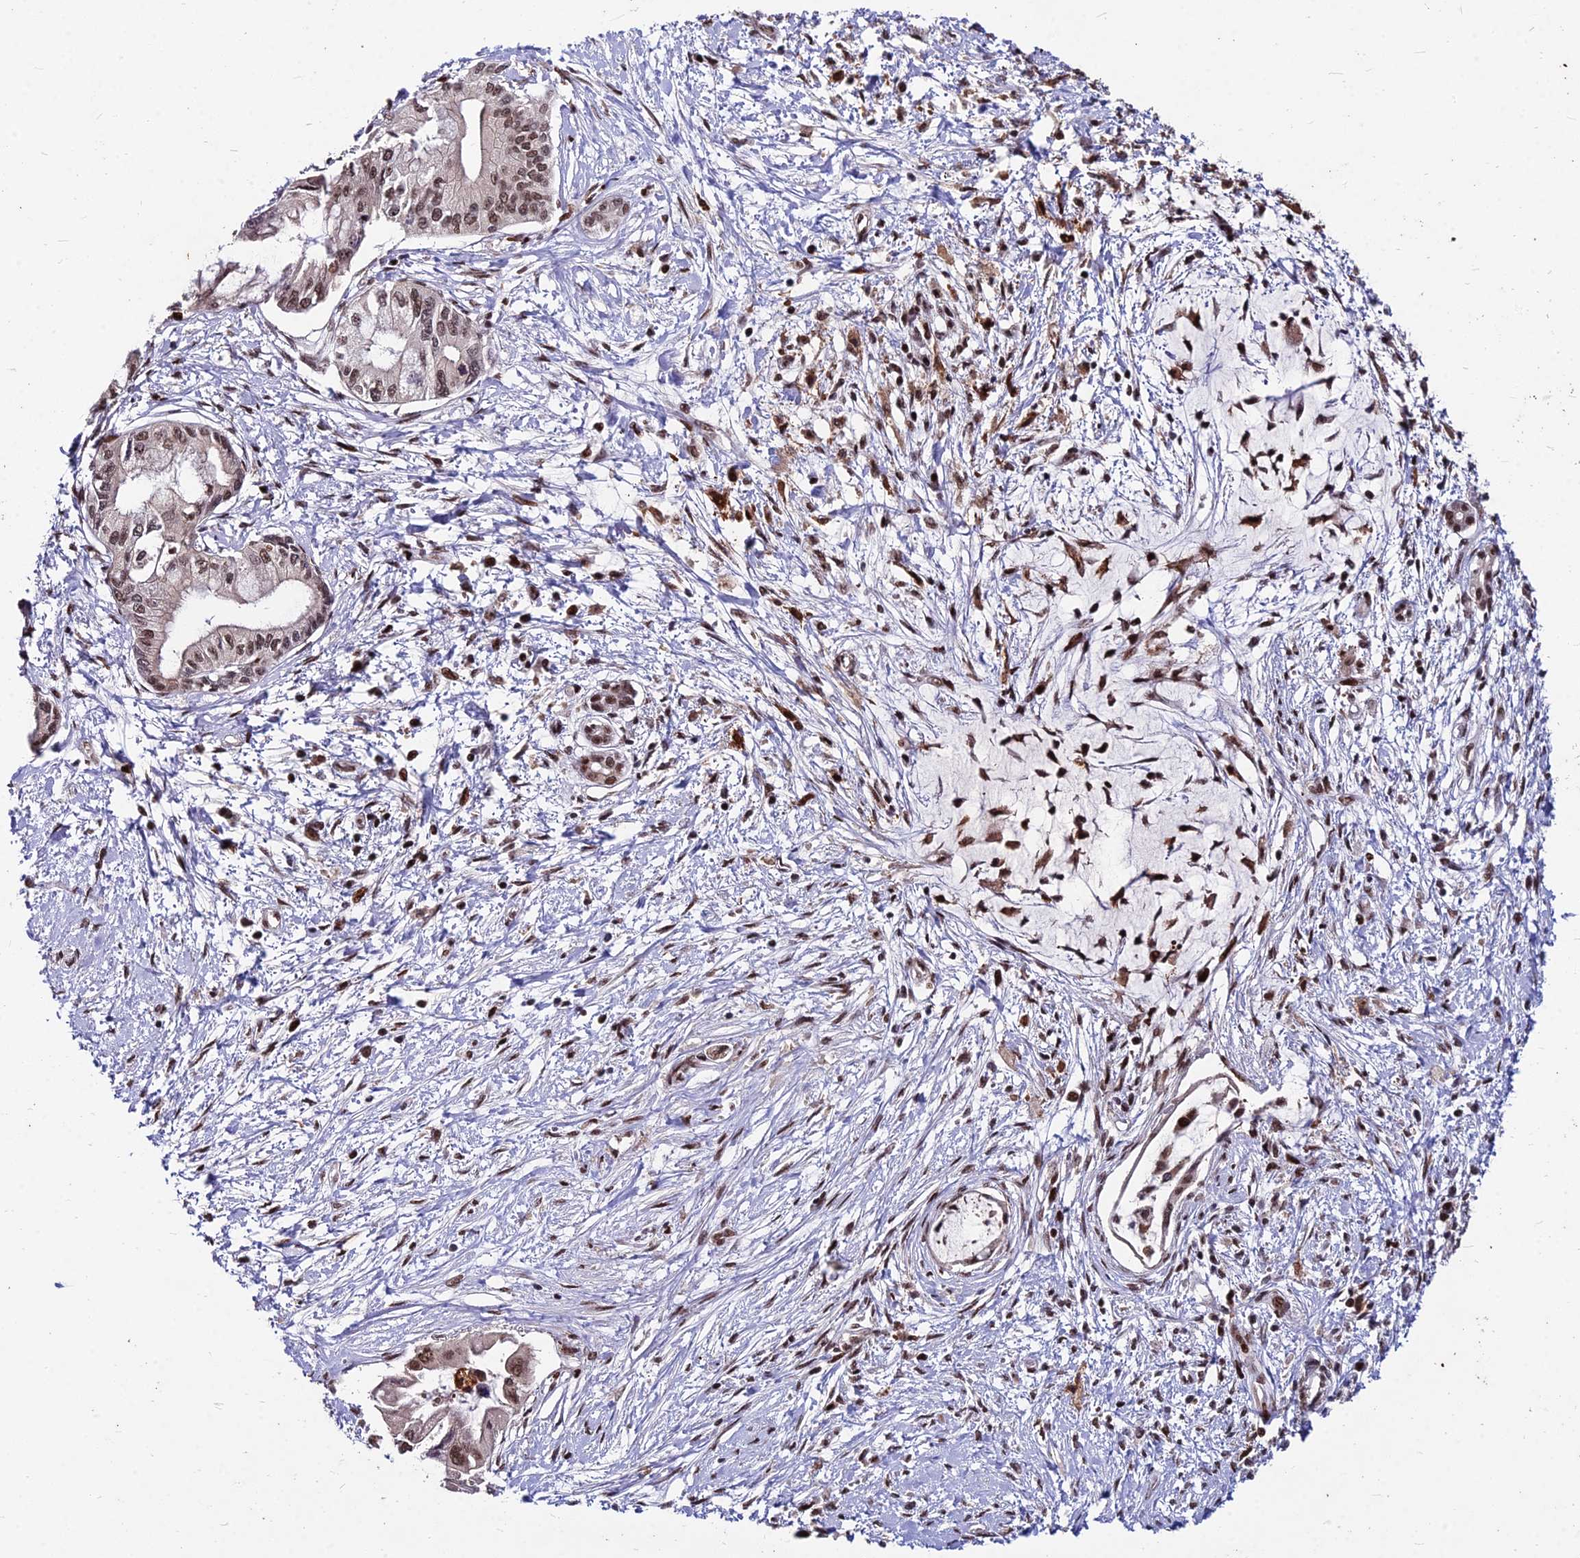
{"staining": {"intensity": "moderate", "quantity": ">75%", "location": "nuclear"}, "tissue": "pancreatic cancer", "cell_type": "Tumor cells", "image_type": "cancer", "snomed": [{"axis": "morphology", "description": "Adenocarcinoma, NOS"}, {"axis": "topography", "description": "Pancreas"}], "caption": "A micrograph of human adenocarcinoma (pancreatic) stained for a protein reveals moderate nuclear brown staining in tumor cells.", "gene": "ZBED4", "patient": {"sex": "male", "age": 46}}